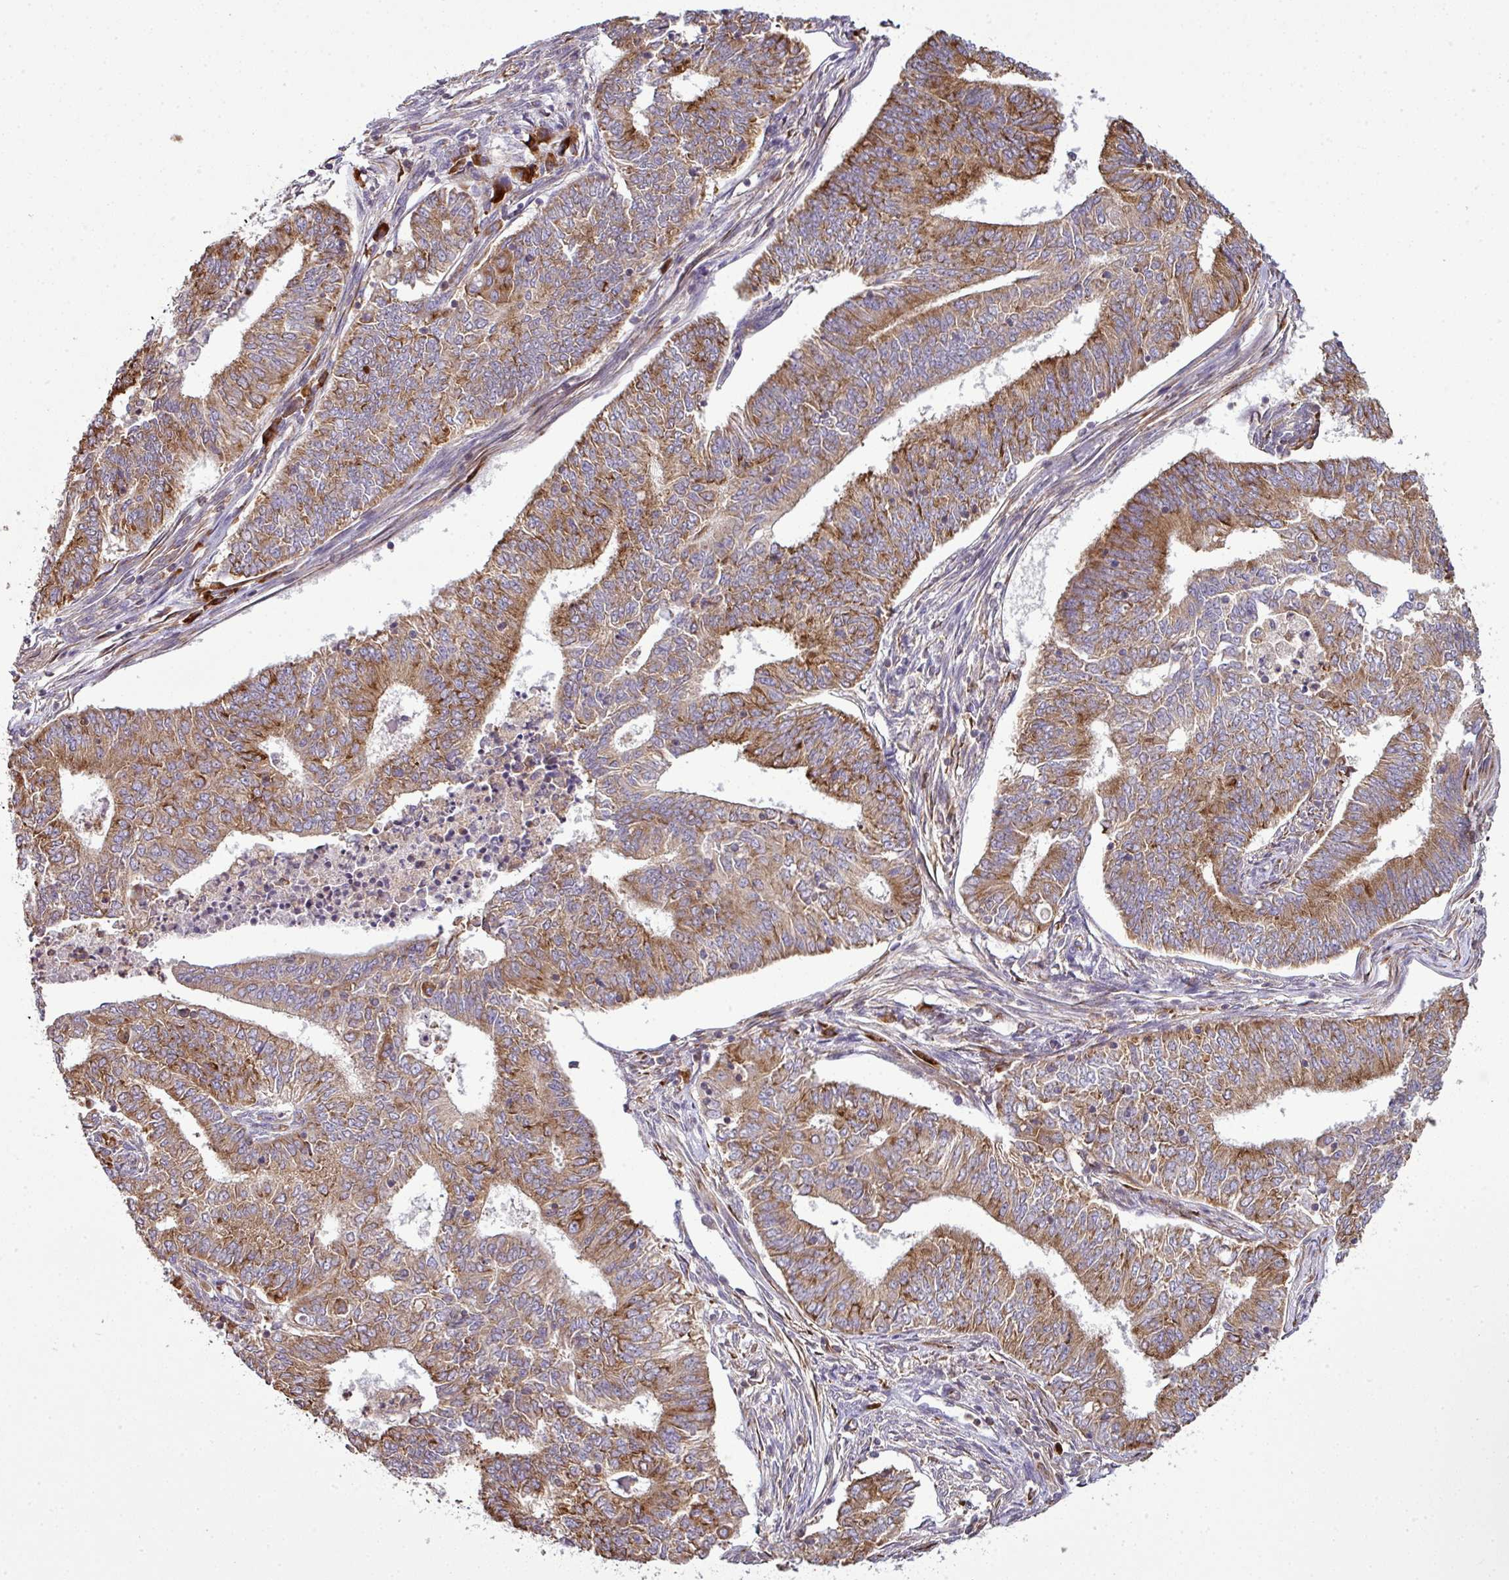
{"staining": {"intensity": "moderate", "quantity": ">75%", "location": "cytoplasmic/membranous"}, "tissue": "endometrial cancer", "cell_type": "Tumor cells", "image_type": "cancer", "snomed": [{"axis": "morphology", "description": "Adenocarcinoma, NOS"}, {"axis": "topography", "description": "Endometrium"}], "caption": "Protein staining exhibits moderate cytoplasmic/membranous staining in approximately >75% of tumor cells in endometrial cancer. (DAB IHC with brightfield microscopy, high magnification).", "gene": "LRRC74B", "patient": {"sex": "female", "age": 62}}